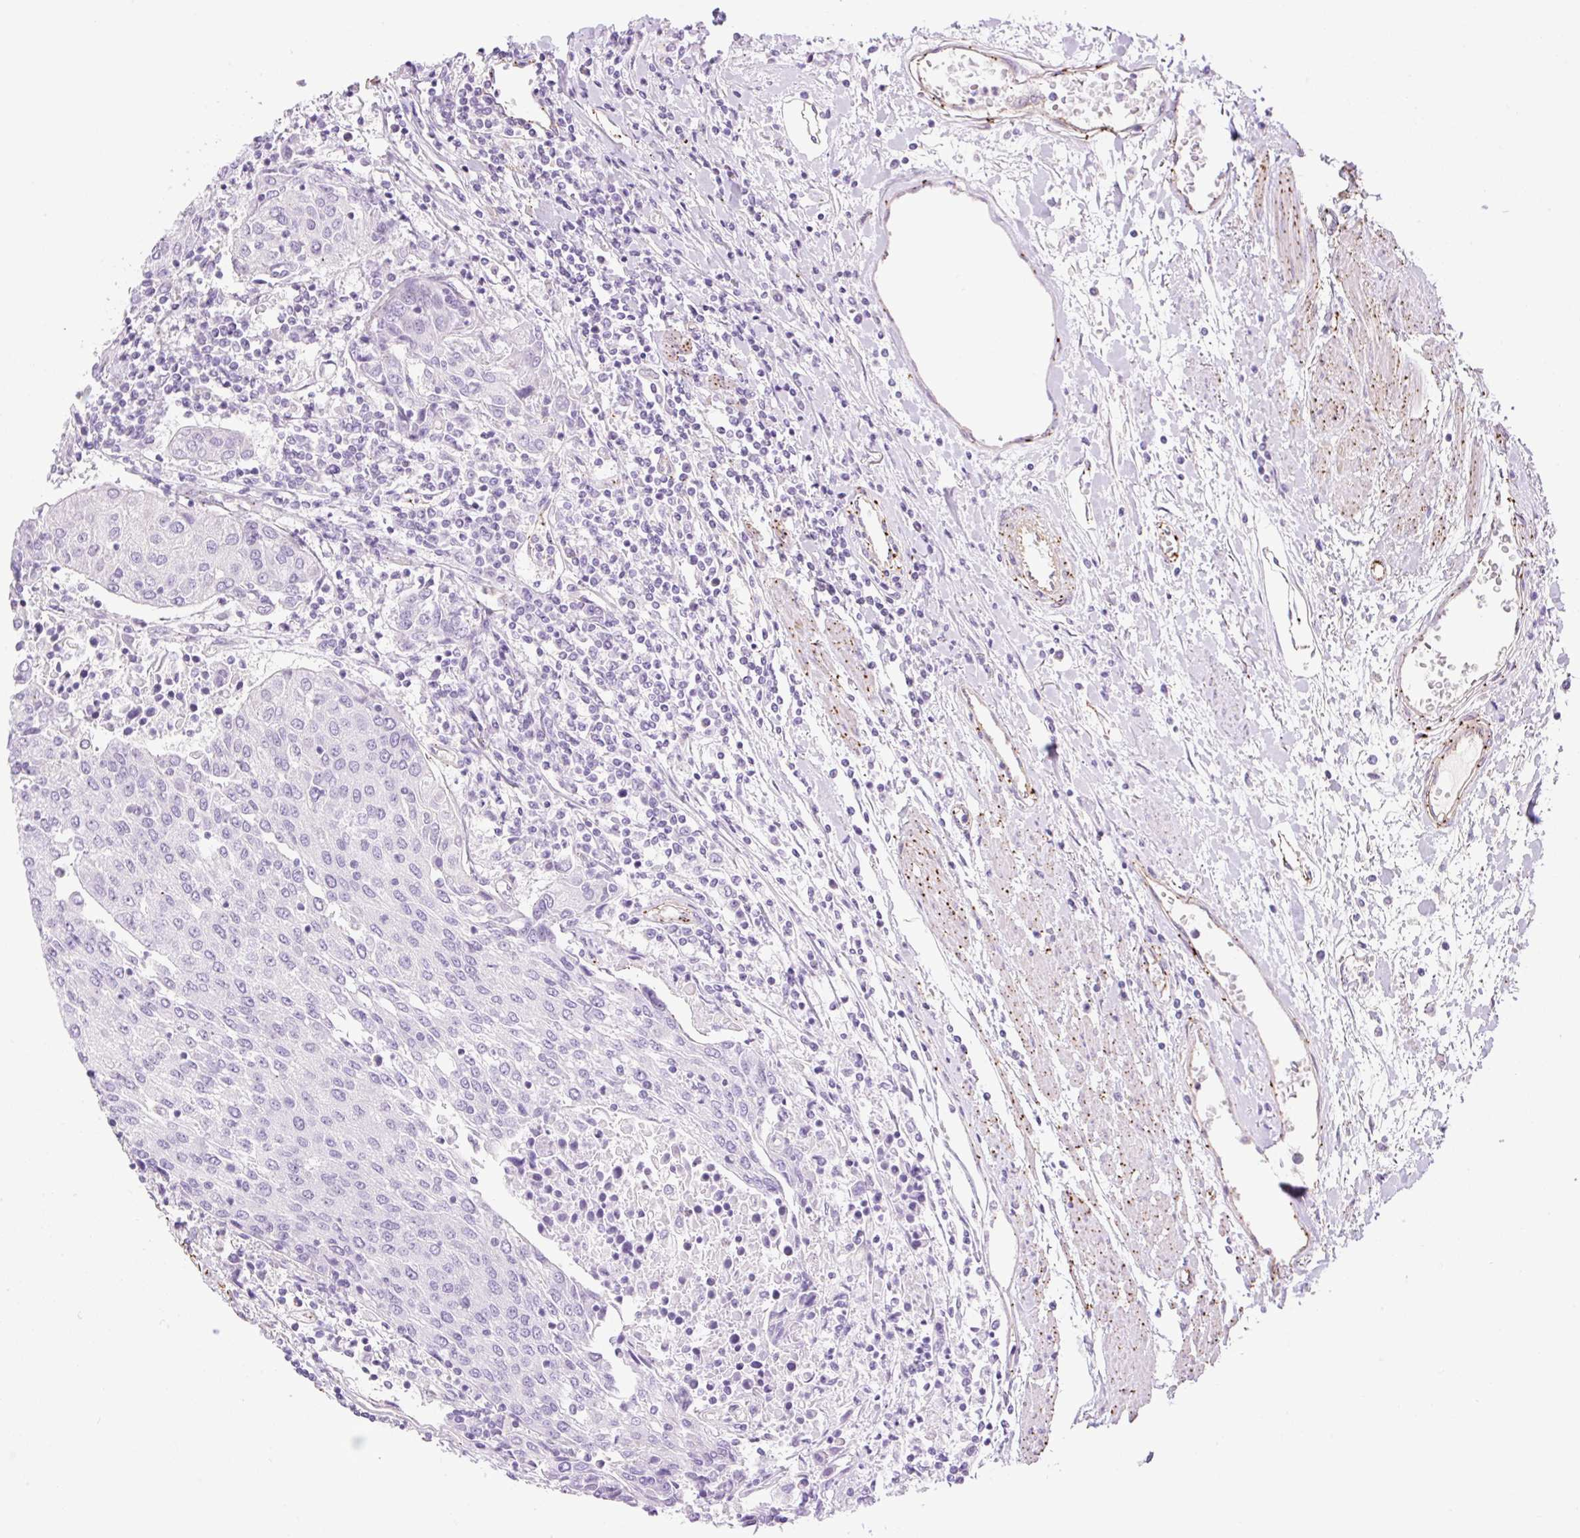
{"staining": {"intensity": "negative", "quantity": "none", "location": "none"}, "tissue": "urothelial cancer", "cell_type": "Tumor cells", "image_type": "cancer", "snomed": [{"axis": "morphology", "description": "Urothelial carcinoma, High grade"}, {"axis": "topography", "description": "Urinary bladder"}], "caption": "Immunohistochemistry (IHC) micrograph of human high-grade urothelial carcinoma stained for a protein (brown), which demonstrates no expression in tumor cells.", "gene": "EHD3", "patient": {"sex": "female", "age": 85}}